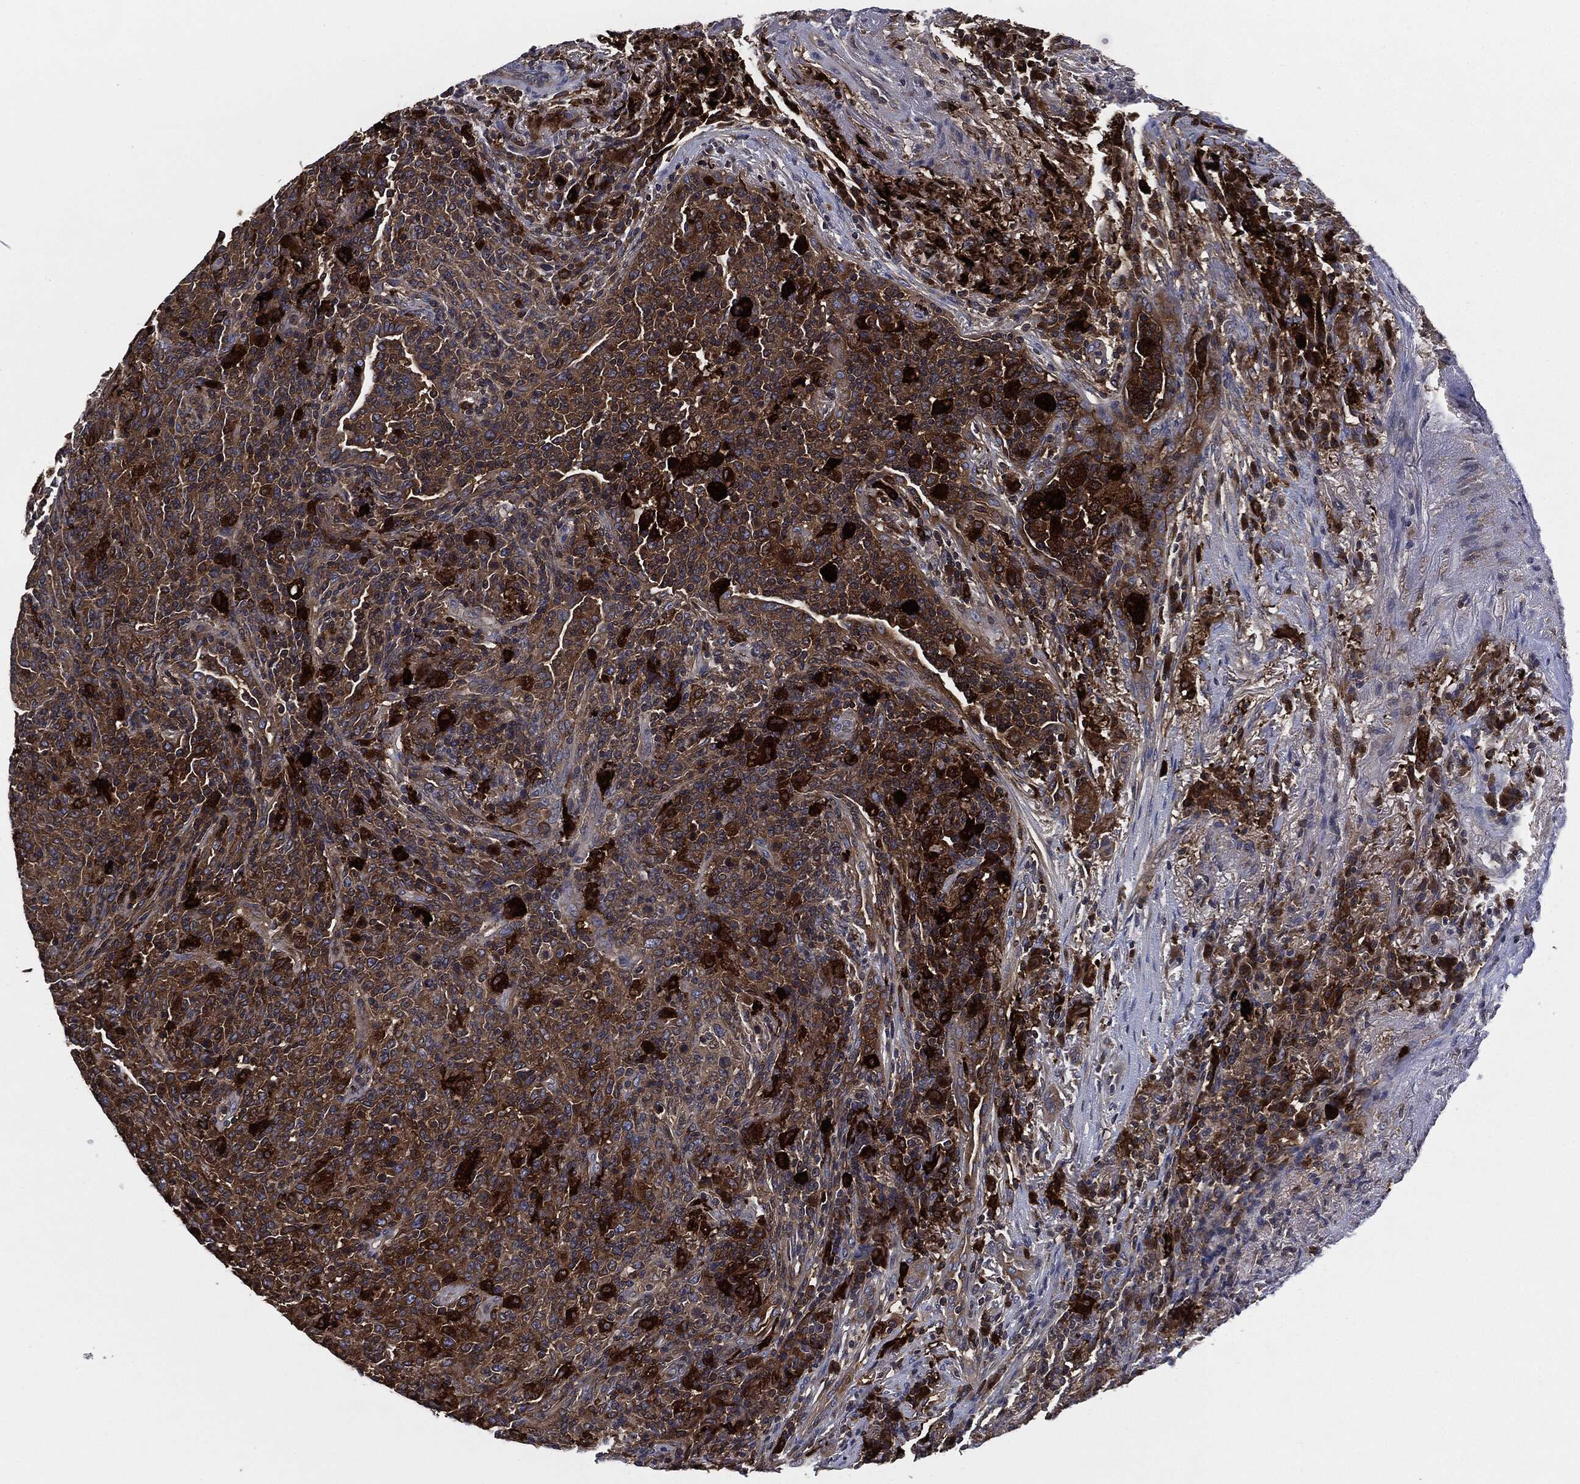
{"staining": {"intensity": "strong", "quantity": "25%-75%", "location": "cytoplasmic/membranous"}, "tissue": "lymphoma", "cell_type": "Tumor cells", "image_type": "cancer", "snomed": [{"axis": "morphology", "description": "Malignant lymphoma, non-Hodgkin's type, High grade"}, {"axis": "topography", "description": "Lung"}], "caption": "This is a photomicrograph of immunohistochemistry staining of malignant lymphoma, non-Hodgkin's type (high-grade), which shows strong positivity in the cytoplasmic/membranous of tumor cells.", "gene": "TMEM11", "patient": {"sex": "male", "age": 79}}